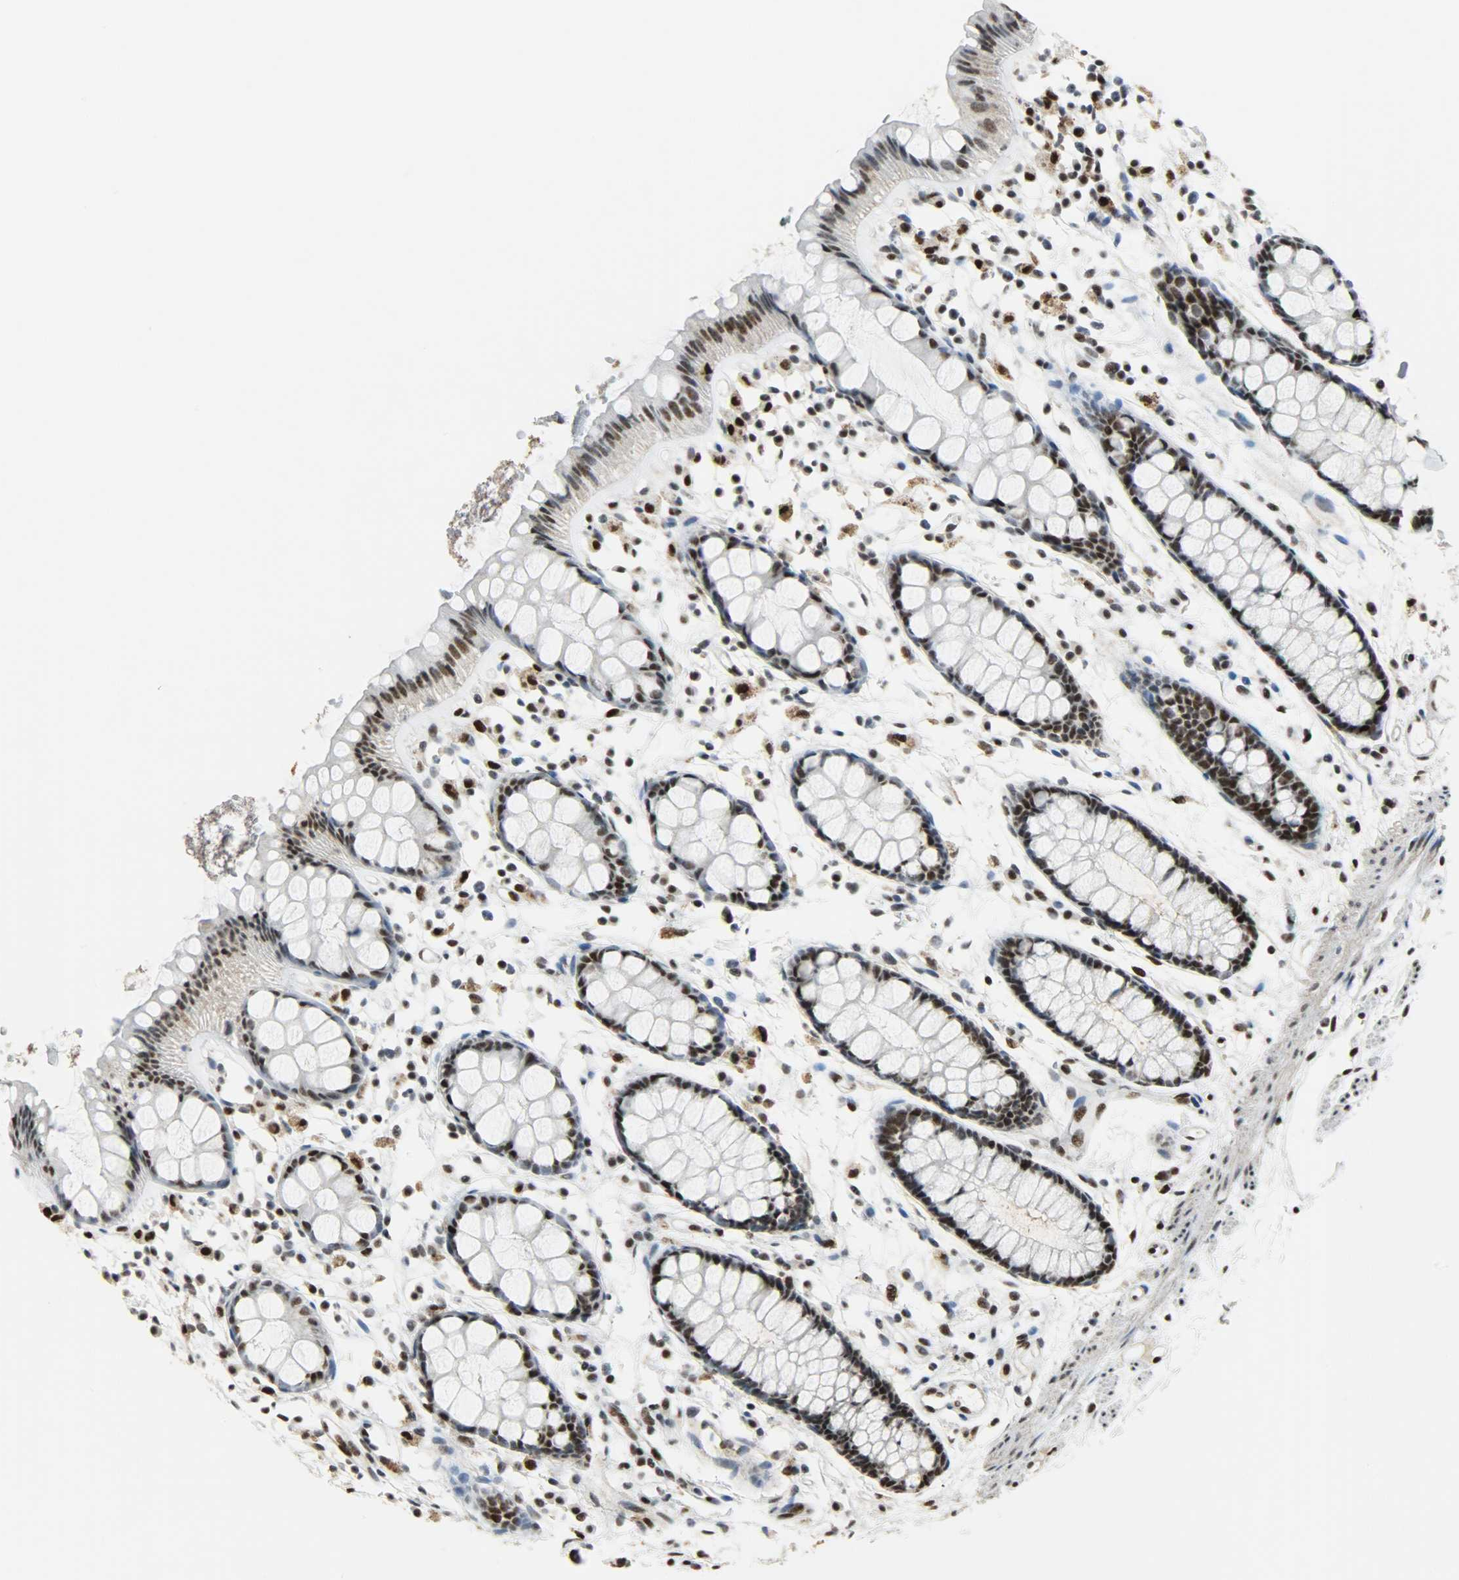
{"staining": {"intensity": "strong", "quantity": ">75%", "location": "nuclear"}, "tissue": "rectum", "cell_type": "Glandular cells", "image_type": "normal", "snomed": [{"axis": "morphology", "description": "Normal tissue, NOS"}, {"axis": "topography", "description": "Rectum"}], "caption": "Immunohistochemistry (IHC) photomicrograph of benign human rectum stained for a protein (brown), which demonstrates high levels of strong nuclear positivity in about >75% of glandular cells.", "gene": "SSB", "patient": {"sex": "female", "age": 66}}